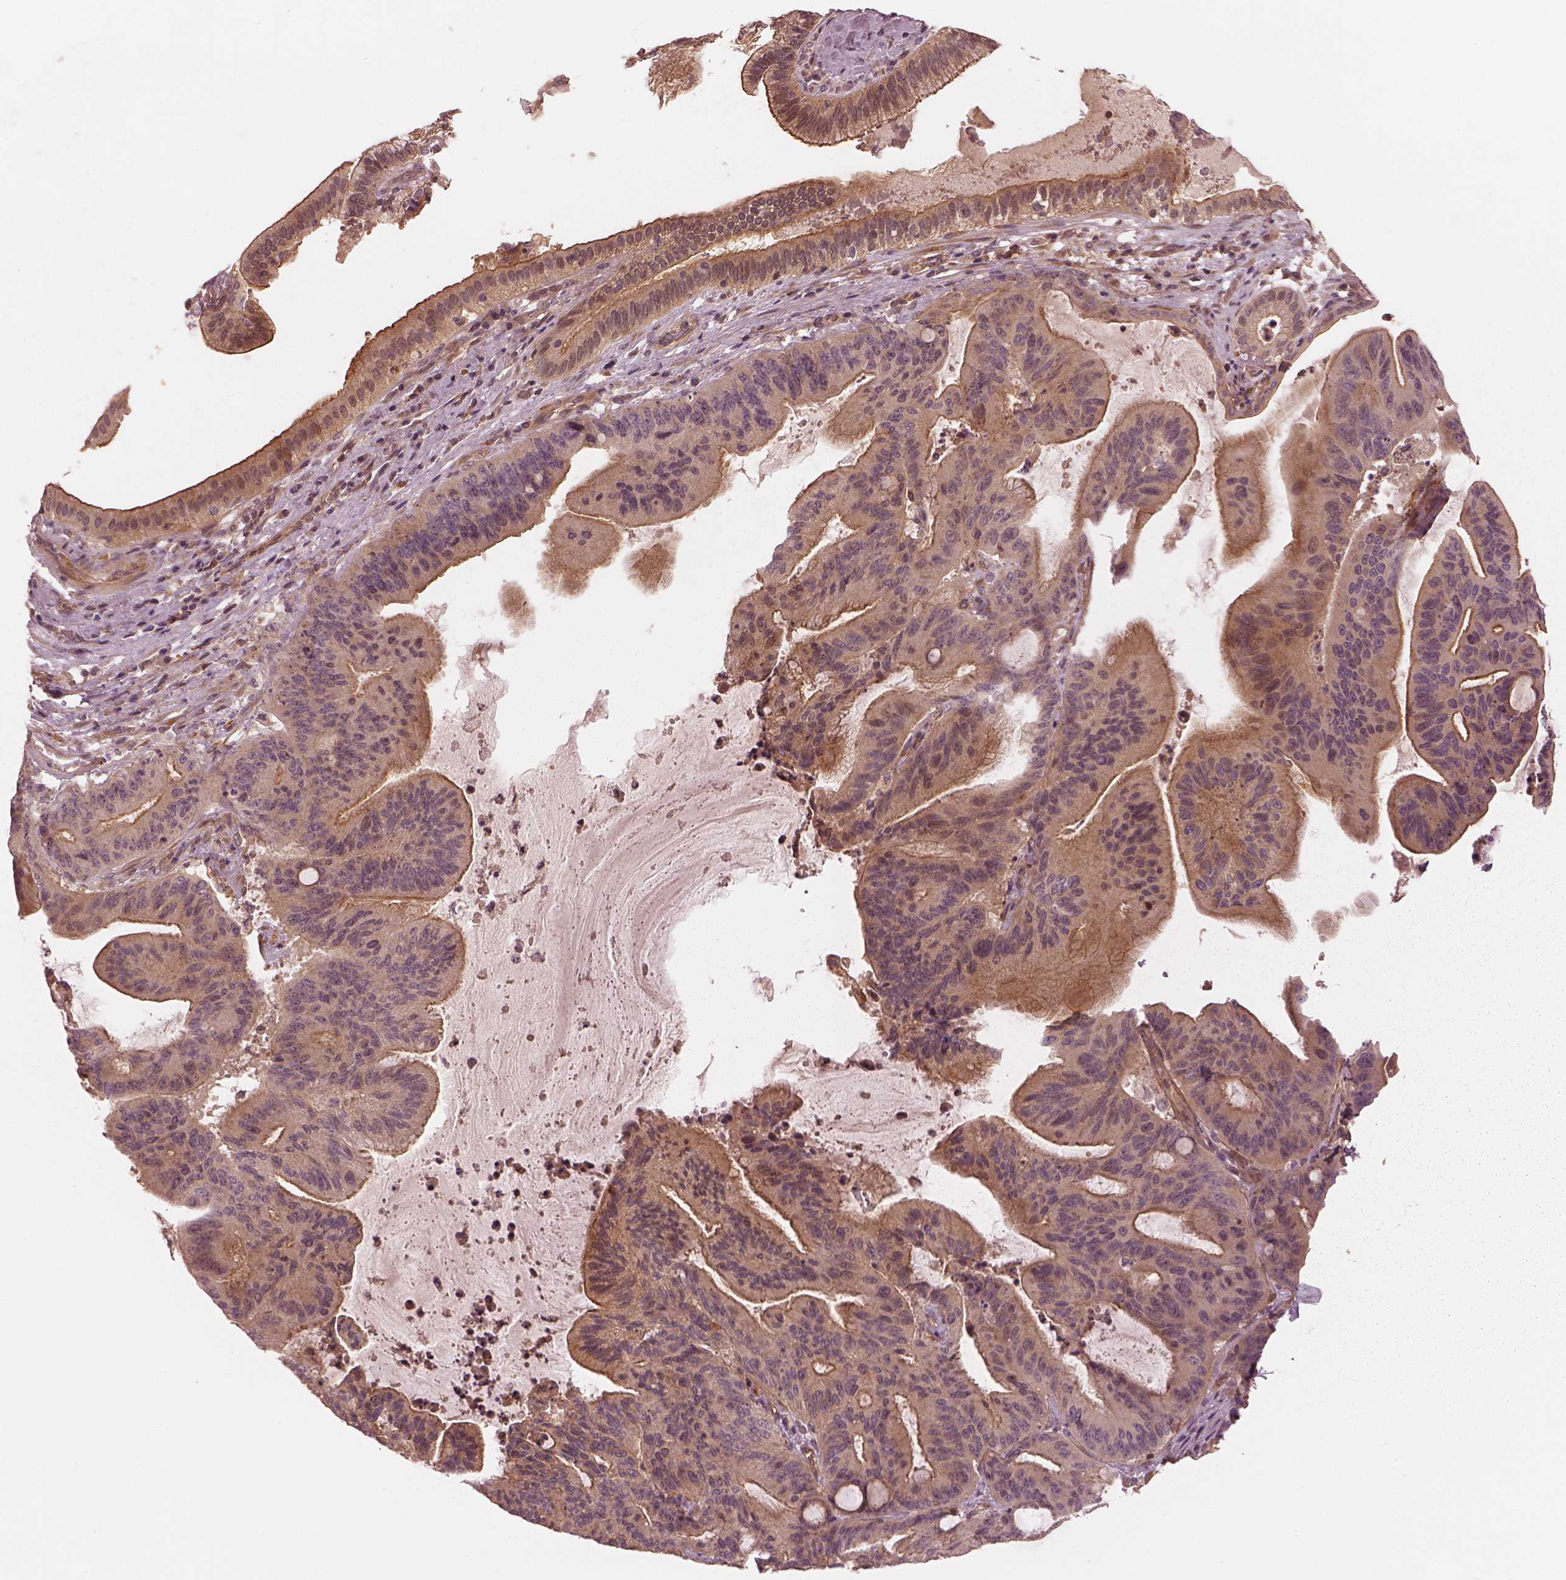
{"staining": {"intensity": "strong", "quantity": "<25%", "location": "cytoplasmic/membranous"}, "tissue": "liver cancer", "cell_type": "Tumor cells", "image_type": "cancer", "snomed": [{"axis": "morphology", "description": "Cholangiocarcinoma"}, {"axis": "topography", "description": "Liver"}], "caption": "High-power microscopy captured an immunohistochemistry photomicrograph of liver cancer, revealing strong cytoplasmic/membranous staining in approximately <25% of tumor cells.", "gene": "FAM107B", "patient": {"sex": "female", "age": 73}}